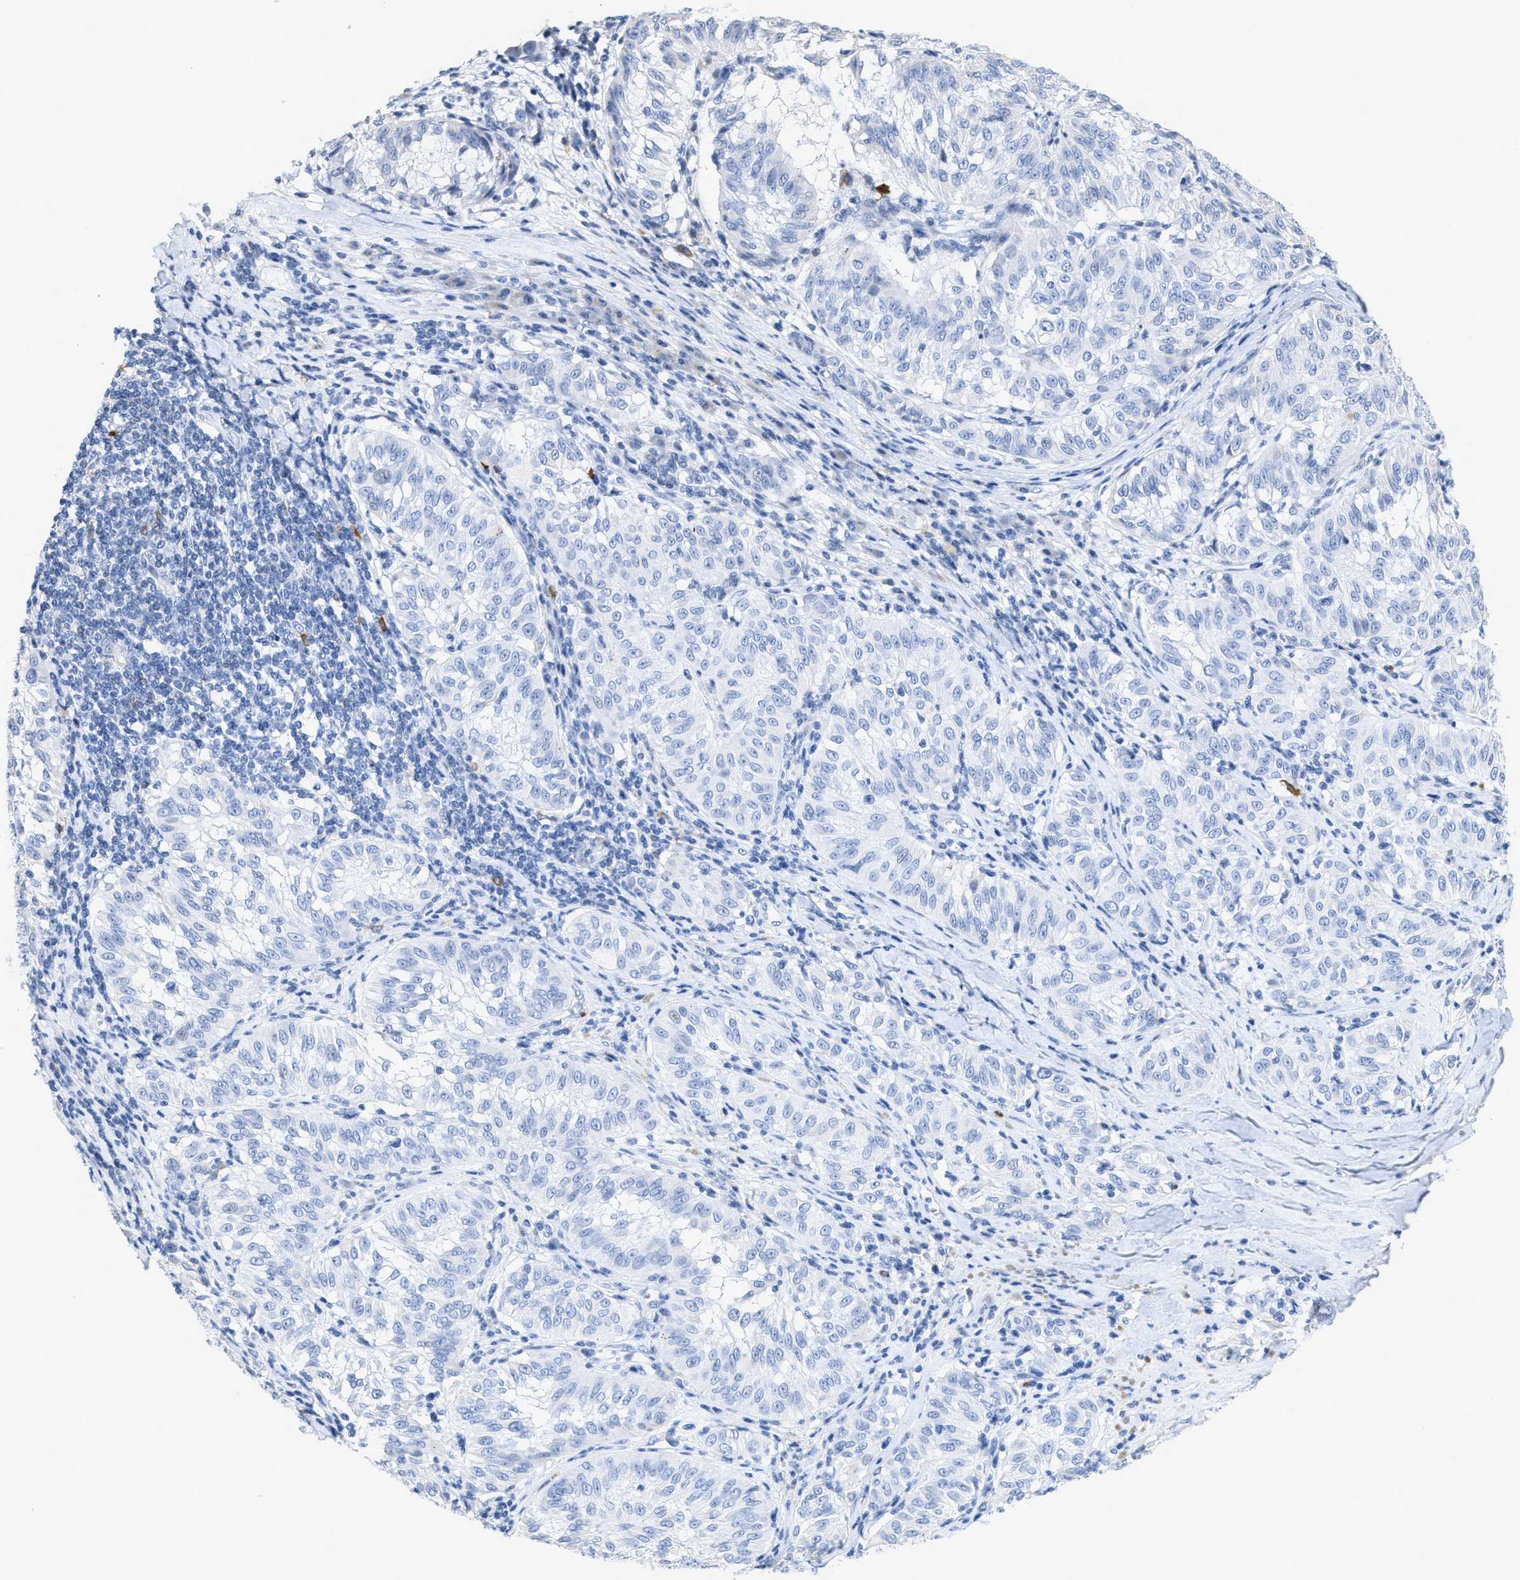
{"staining": {"intensity": "negative", "quantity": "none", "location": "none"}, "tissue": "melanoma", "cell_type": "Tumor cells", "image_type": "cancer", "snomed": [{"axis": "morphology", "description": "Malignant melanoma, NOS"}, {"axis": "topography", "description": "Skin"}], "caption": "DAB immunohistochemical staining of human melanoma demonstrates no significant staining in tumor cells.", "gene": "CRYM", "patient": {"sex": "female", "age": 72}}